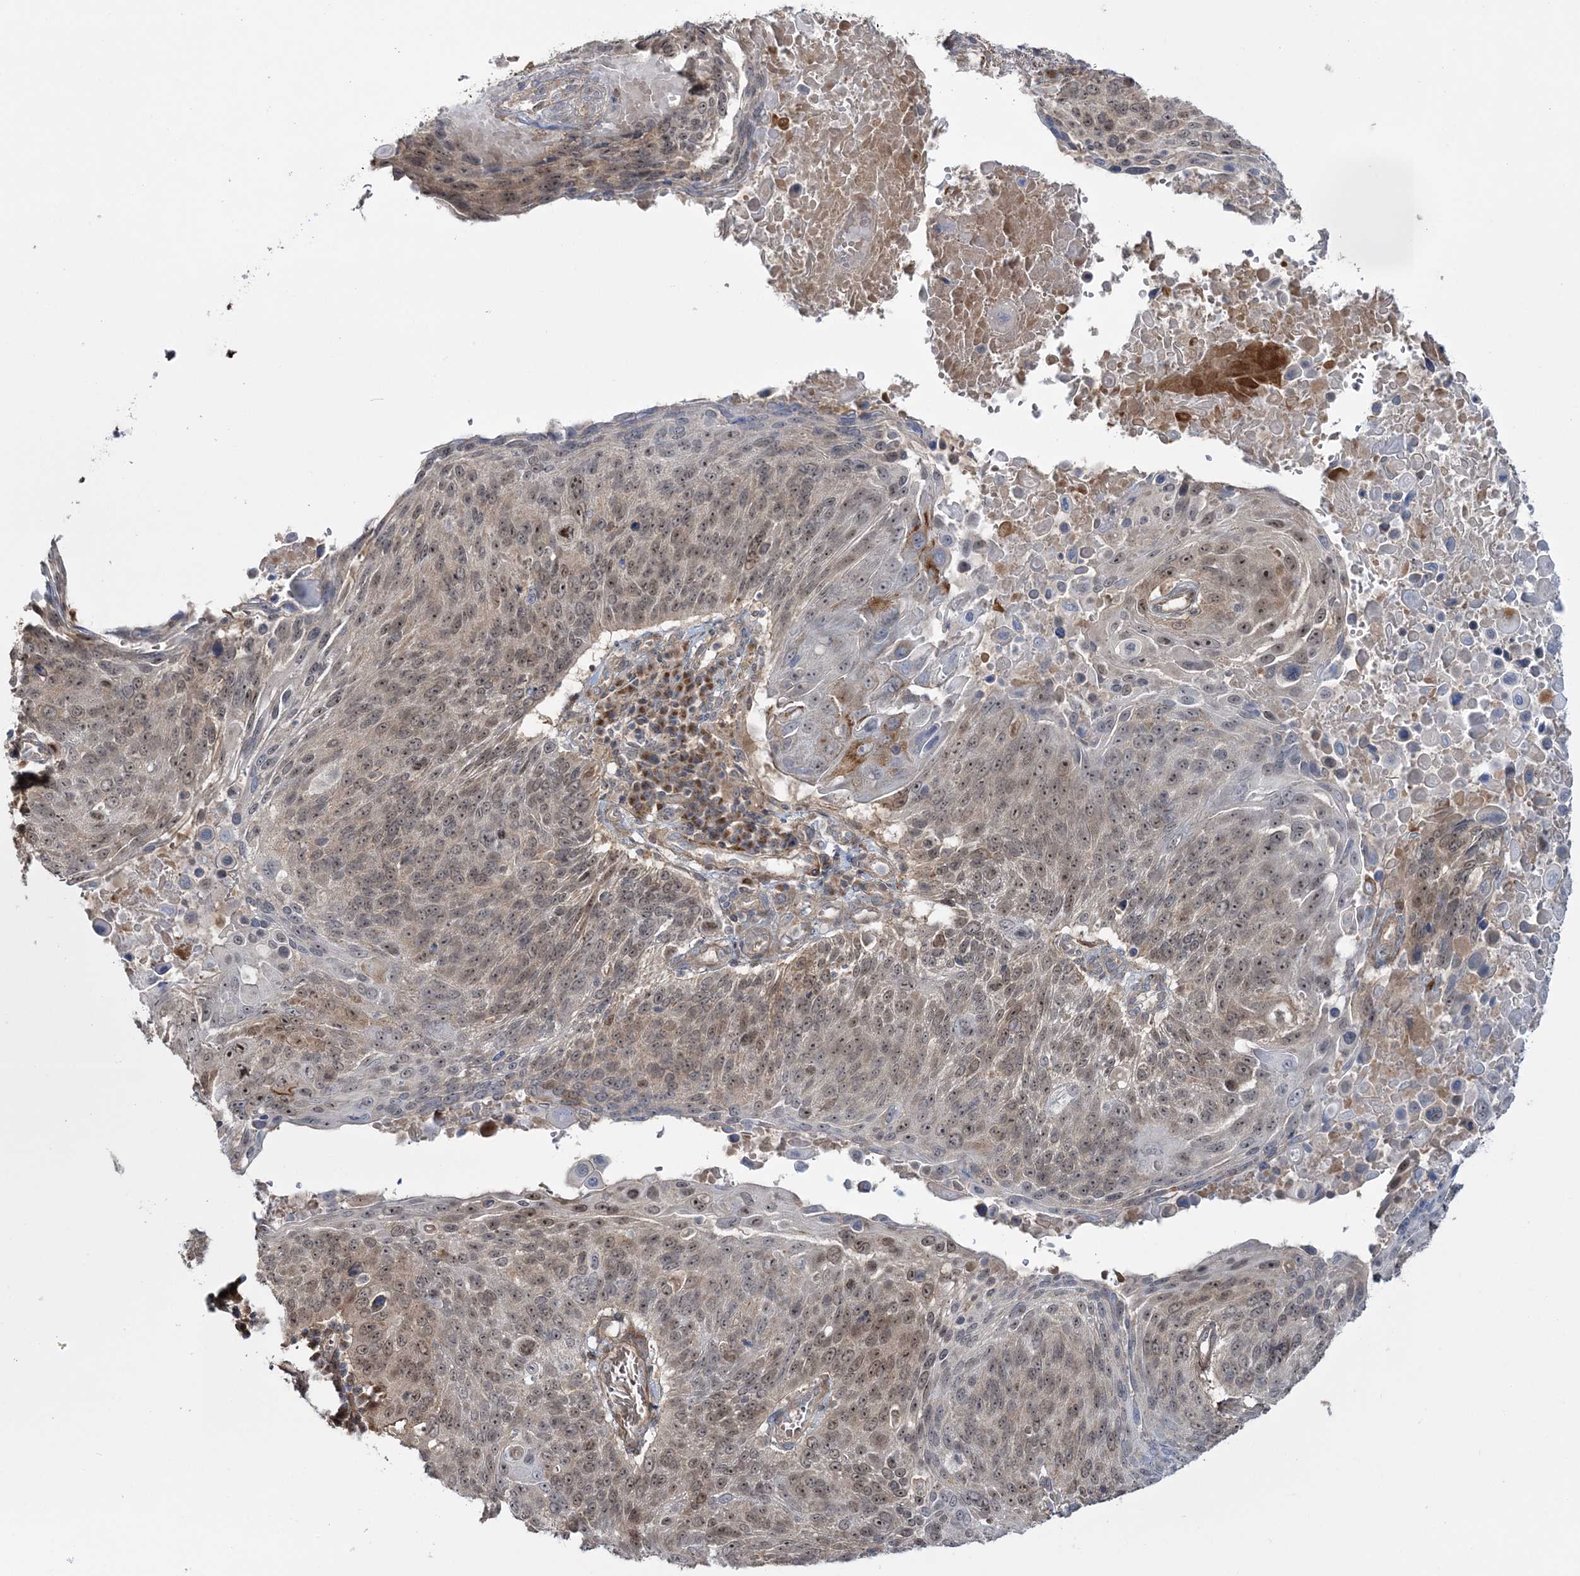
{"staining": {"intensity": "moderate", "quantity": ">75%", "location": "cytoplasmic/membranous,nuclear"}, "tissue": "lung cancer", "cell_type": "Tumor cells", "image_type": "cancer", "snomed": [{"axis": "morphology", "description": "Squamous cell carcinoma, NOS"}, {"axis": "topography", "description": "Lung"}], "caption": "Lung cancer (squamous cell carcinoma) was stained to show a protein in brown. There is medium levels of moderate cytoplasmic/membranous and nuclear staining in about >75% of tumor cells.", "gene": "MOCS2", "patient": {"sex": "male", "age": 66}}